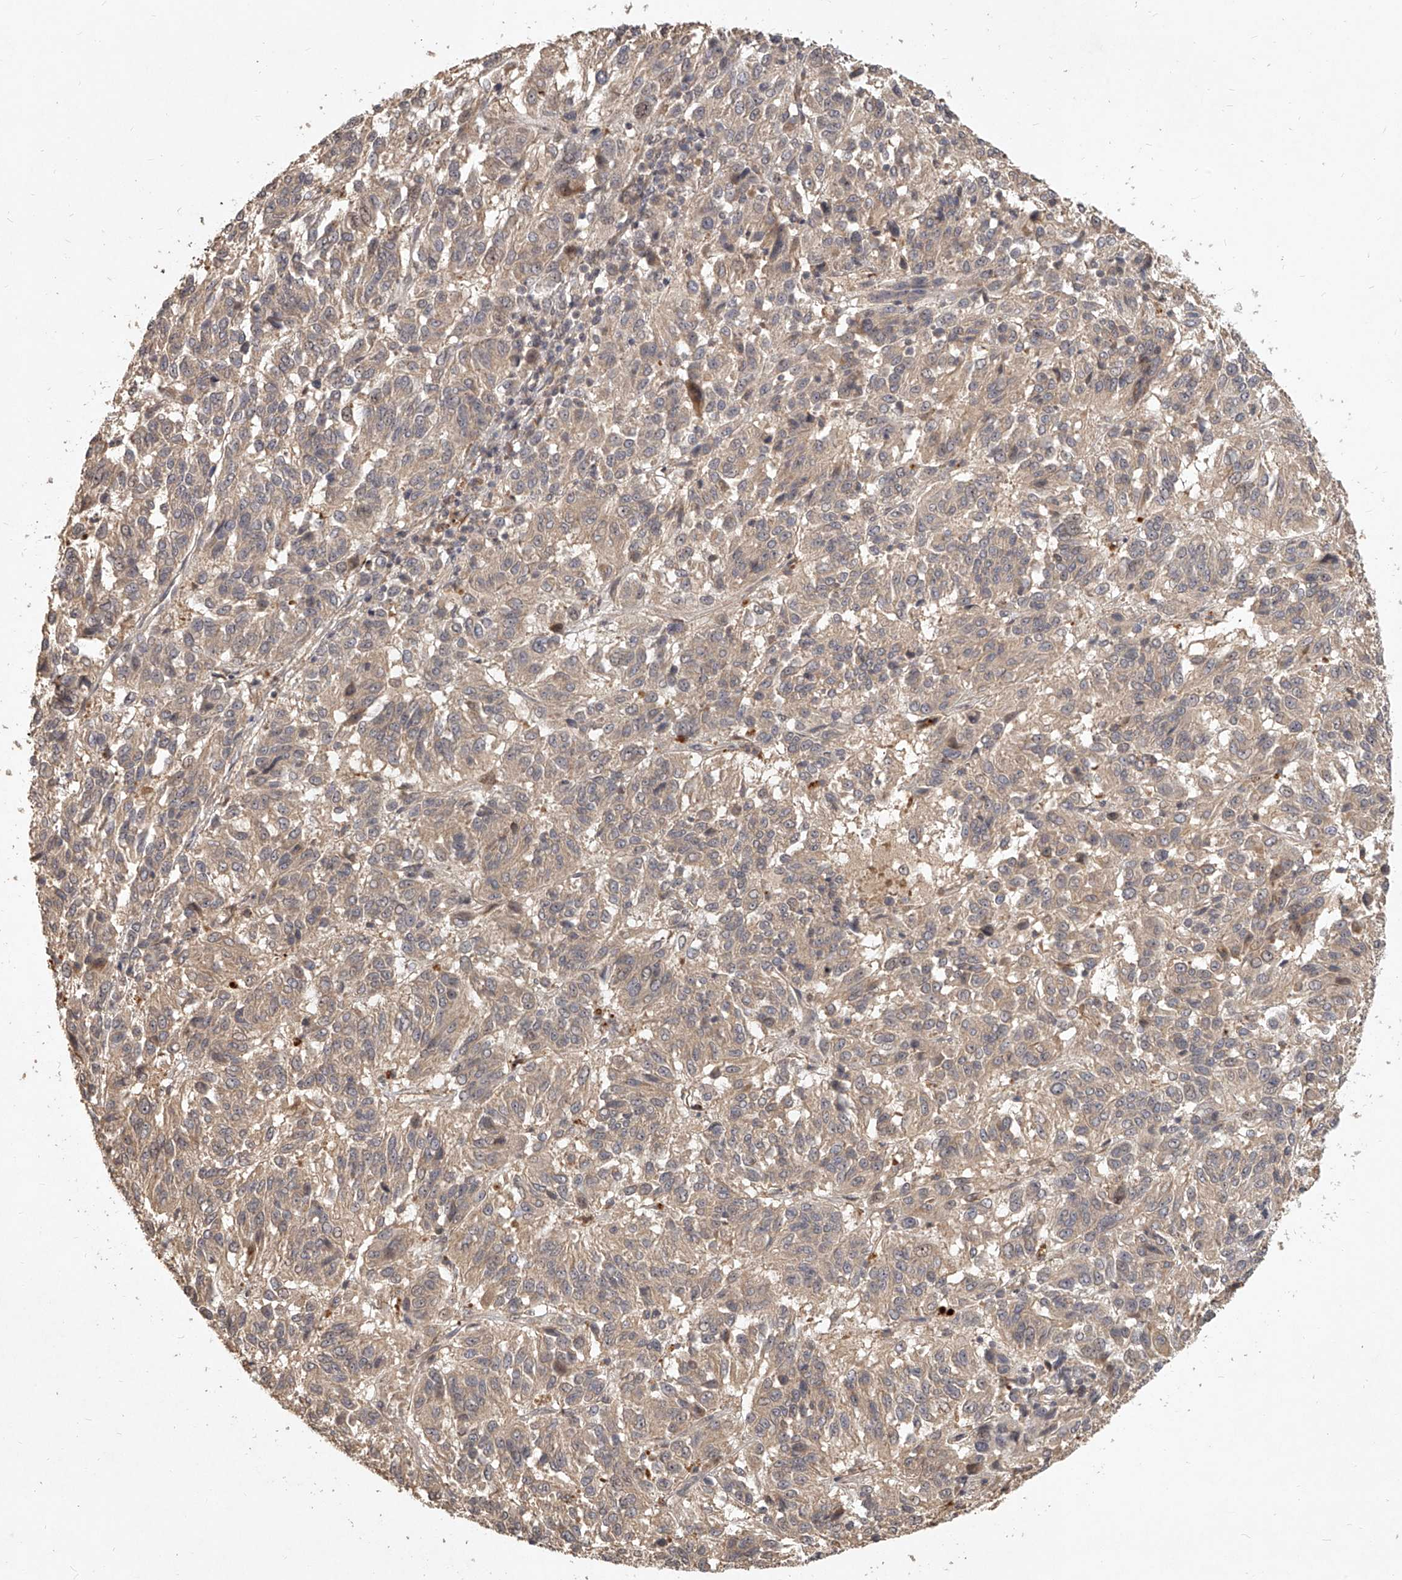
{"staining": {"intensity": "weak", "quantity": ">75%", "location": "cytoplasmic/membranous"}, "tissue": "melanoma", "cell_type": "Tumor cells", "image_type": "cancer", "snomed": [{"axis": "morphology", "description": "Malignant melanoma, Metastatic site"}, {"axis": "topography", "description": "Lung"}], "caption": "Weak cytoplasmic/membranous positivity is identified in approximately >75% of tumor cells in melanoma.", "gene": "SLC37A1", "patient": {"sex": "male", "age": 64}}